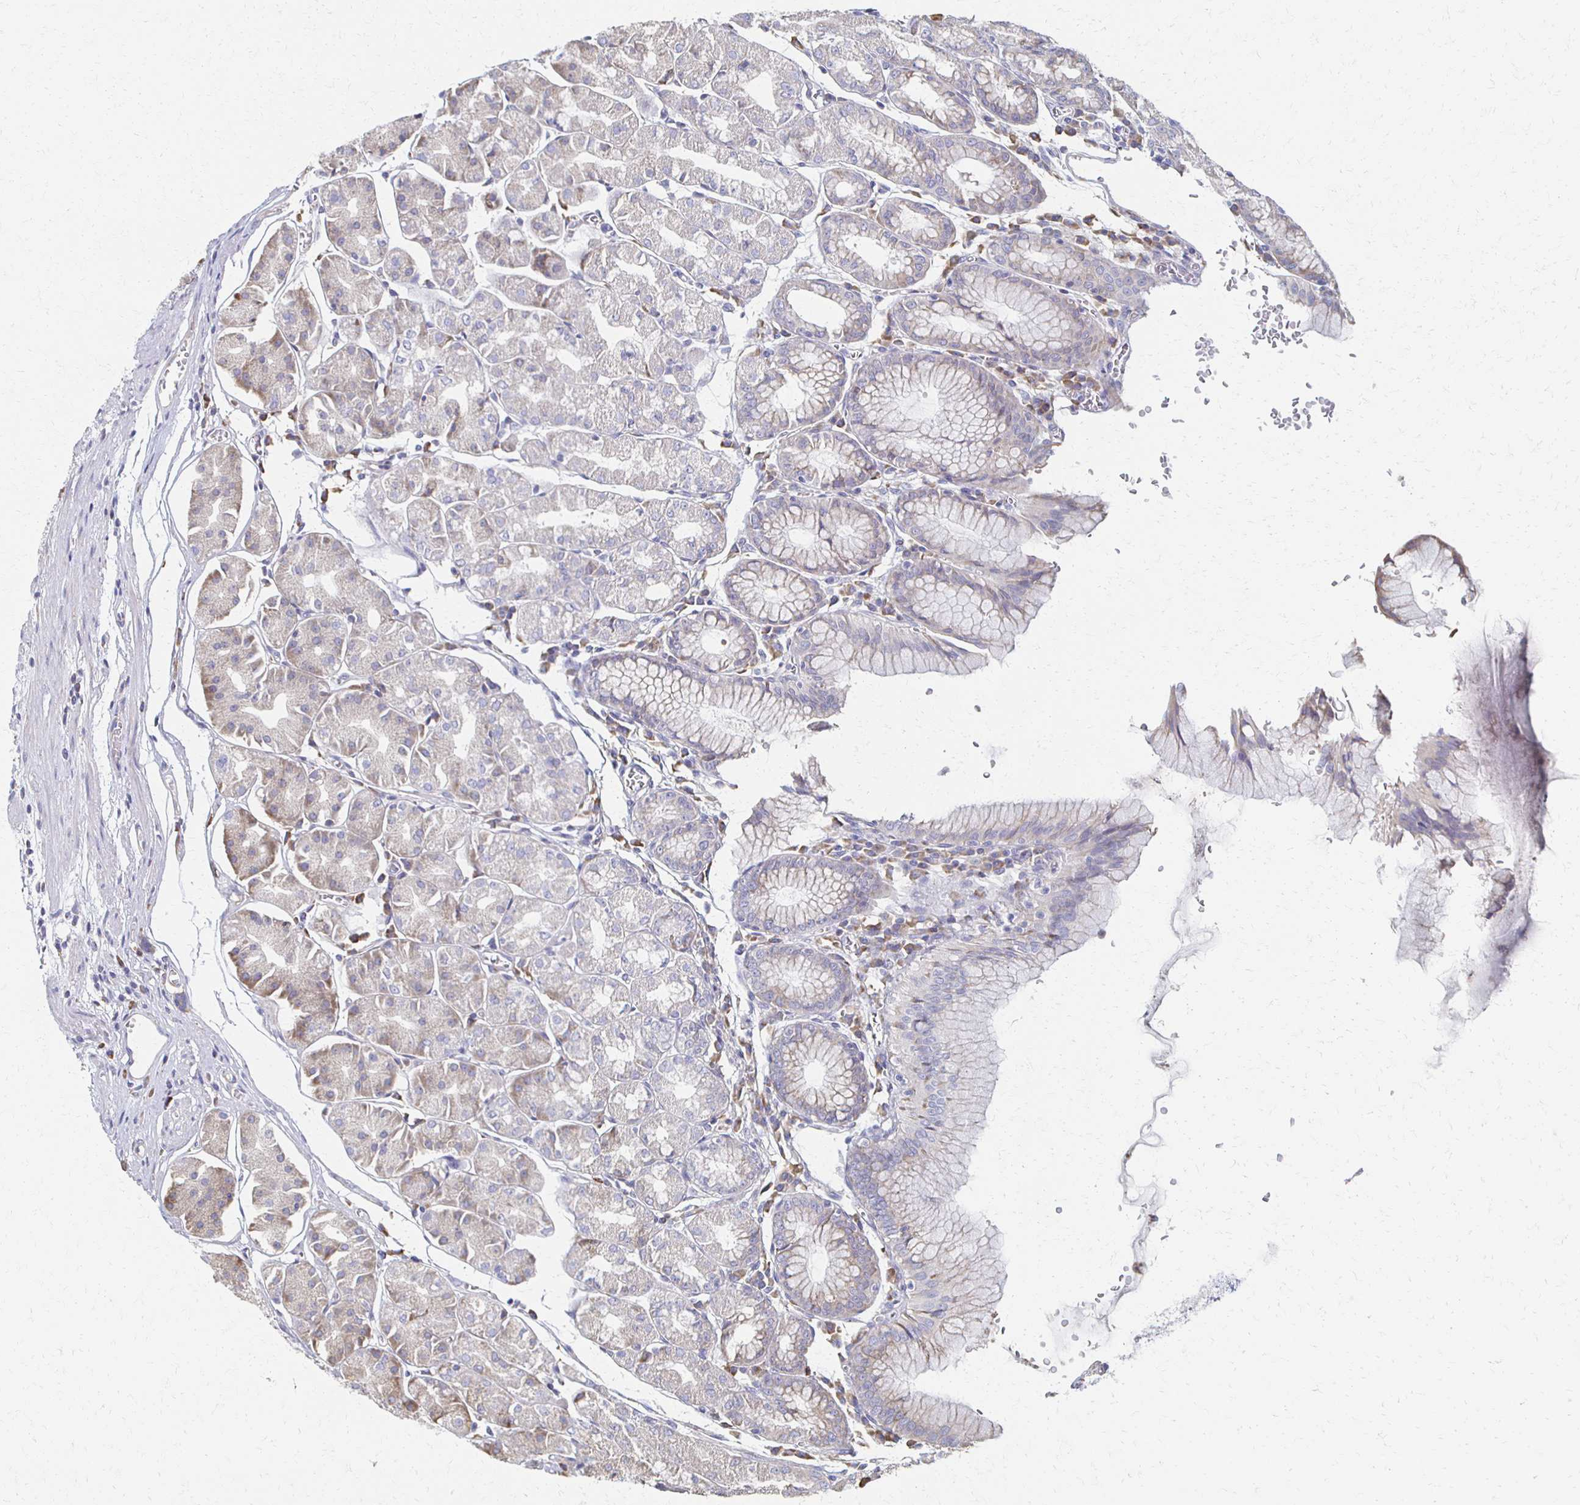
{"staining": {"intensity": "weak", "quantity": "<25%", "location": "cytoplasmic/membranous"}, "tissue": "stomach", "cell_type": "Glandular cells", "image_type": "normal", "snomed": [{"axis": "morphology", "description": "Normal tissue, NOS"}, {"axis": "topography", "description": "Stomach"}], "caption": "A high-resolution histopathology image shows IHC staining of normal stomach, which displays no significant staining in glandular cells. Nuclei are stained in blue.", "gene": "ATP1A3", "patient": {"sex": "male", "age": 55}}